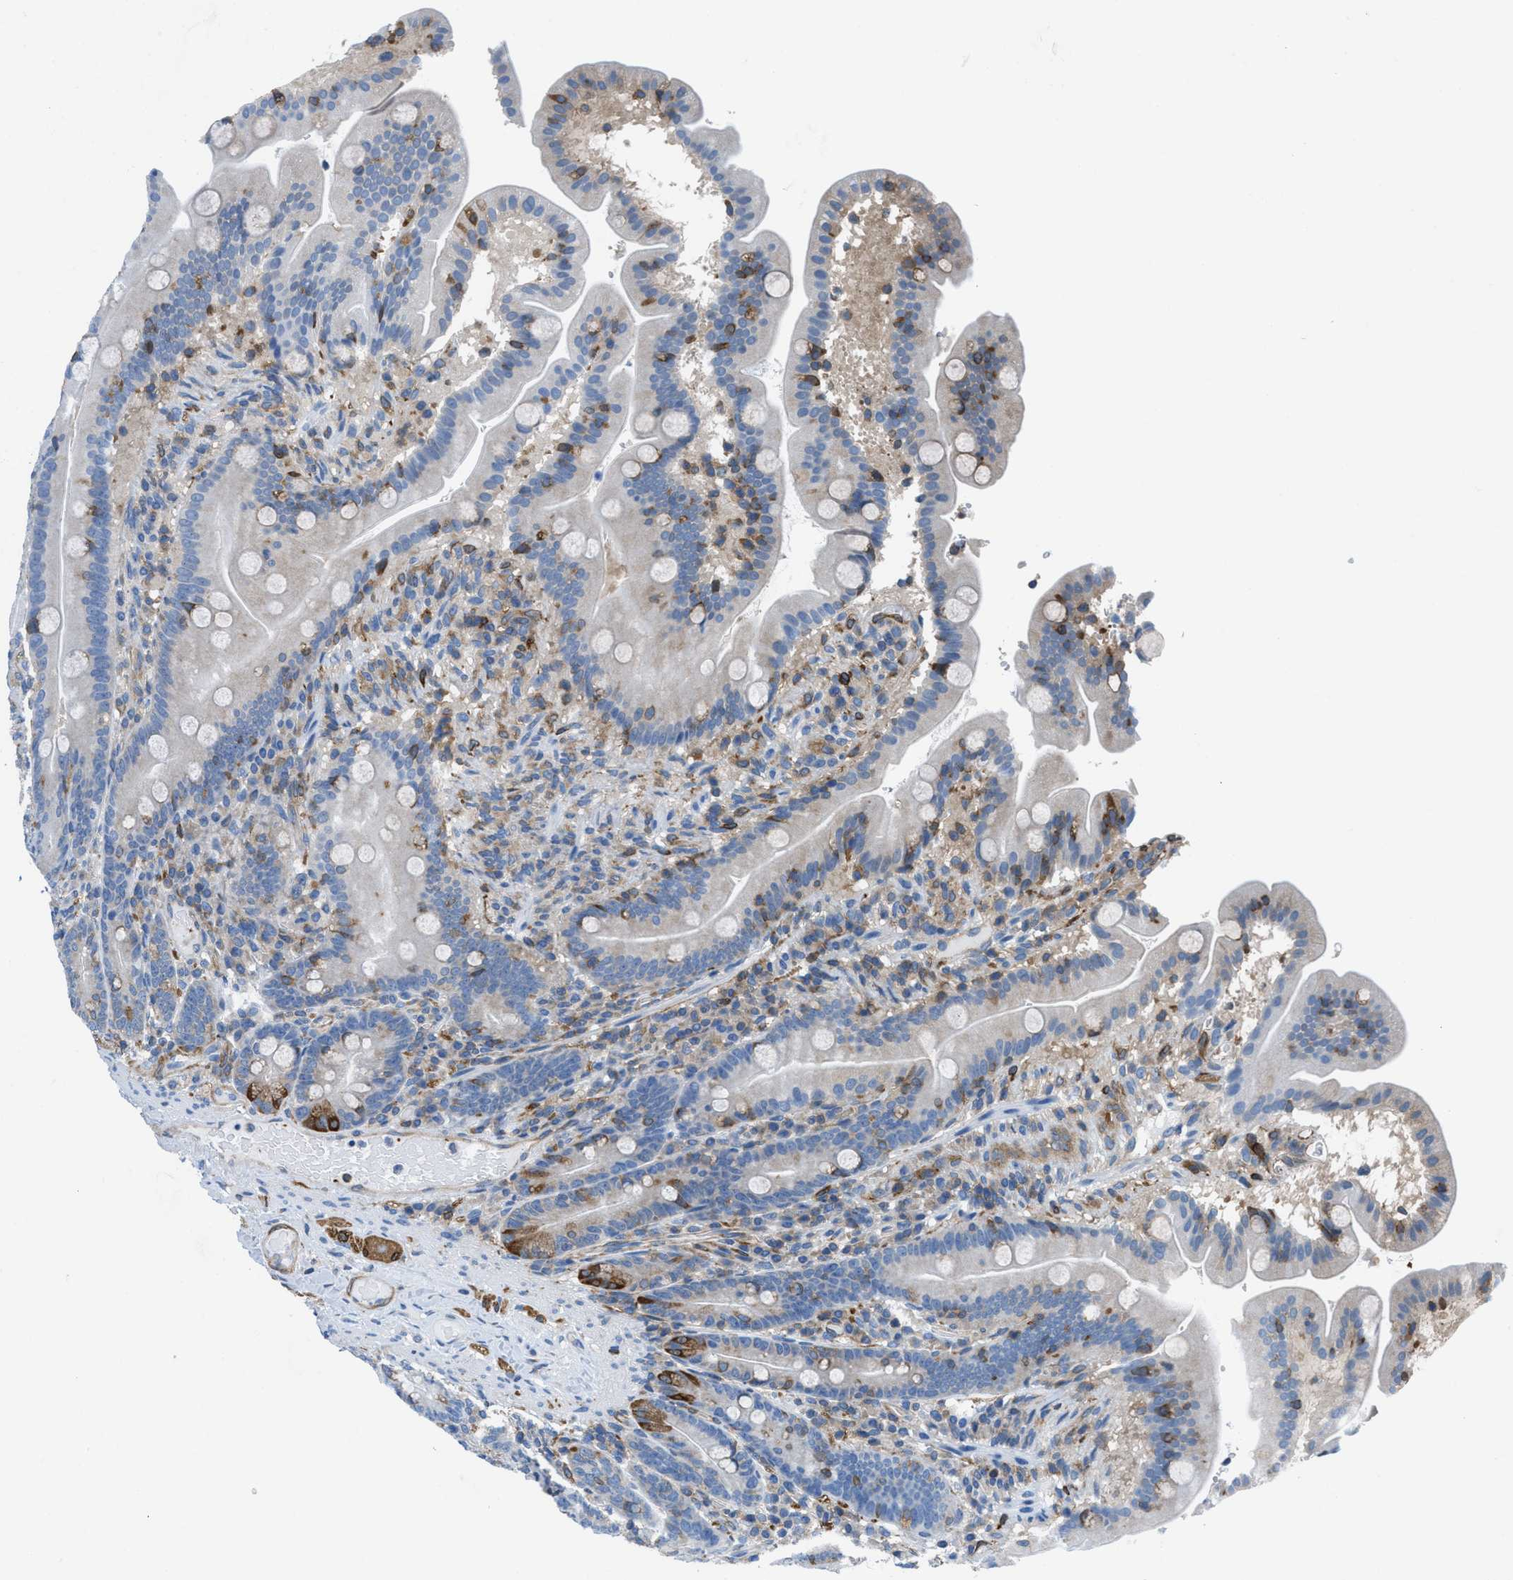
{"staining": {"intensity": "strong", "quantity": "<25%", "location": "cytoplasmic/membranous"}, "tissue": "duodenum", "cell_type": "Glandular cells", "image_type": "normal", "snomed": [{"axis": "morphology", "description": "Normal tissue, NOS"}, {"axis": "topography", "description": "Duodenum"}], "caption": "The histopathology image shows staining of unremarkable duodenum, revealing strong cytoplasmic/membranous protein positivity (brown color) within glandular cells.", "gene": "MAPRE2", "patient": {"sex": "male", "age": 54}}